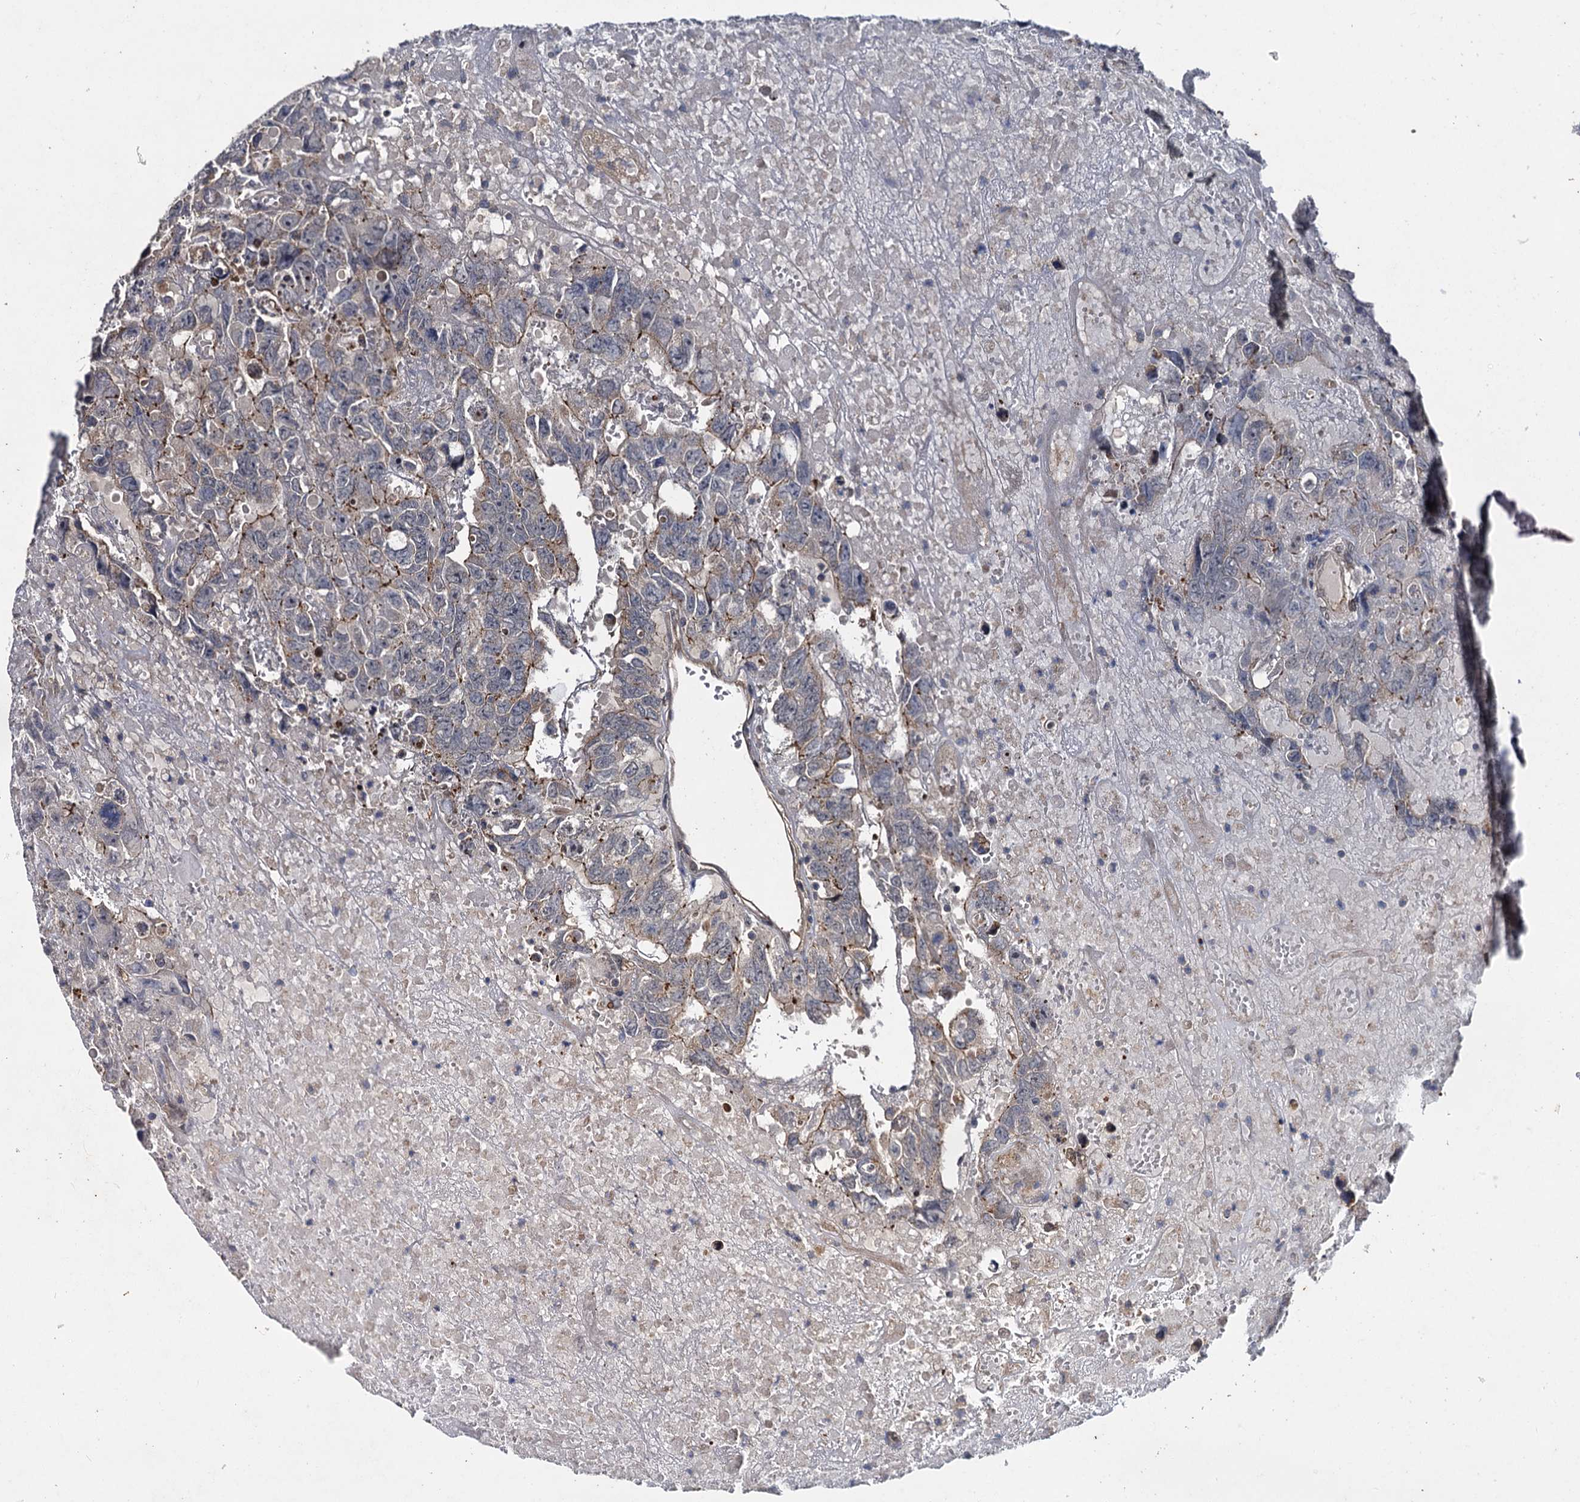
{"staining": {"intensity": "moderate", "quantity": "25%-75%", "location": "cytoplasmic/membranous"}, "tissue": "testis cancer", "cell_type": "Tumor cells", "image_type": "cancer", "snomed": [{"axis": "morphology", "description": "Carcinoma, Embryonal, NOS"}, {"axis": "topography", "description": "Testis"}], "caption": "Testis embryonal carcinoma stained for a protein (brown) demonstrates moderate cytoplasmic/membranous positive staining in approximately 25%-75% of tumor cells.", "gene": "ZNF324", "patient": {"sex": "male", "age": 45}}